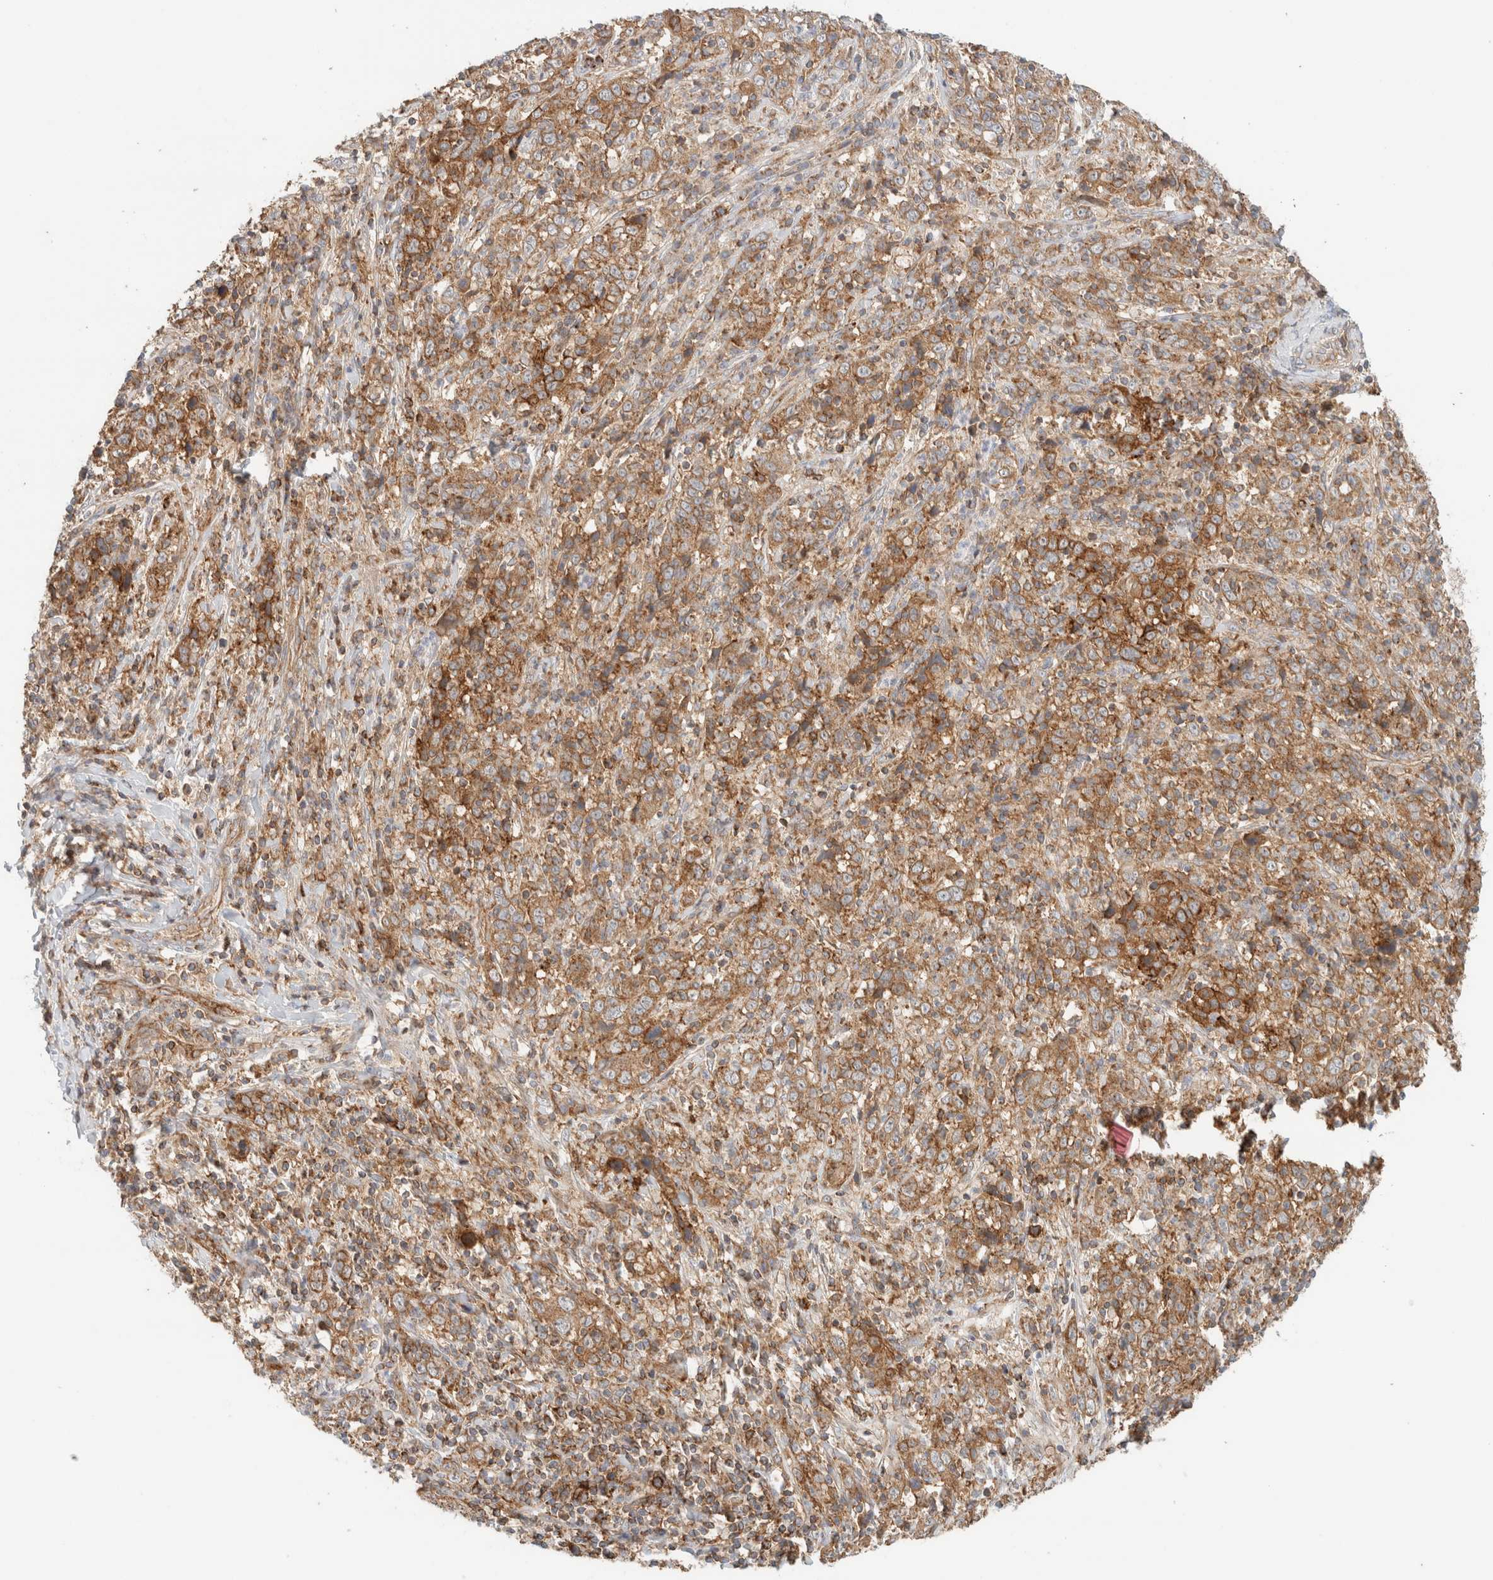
{"staining": {"intensity": "strong", "quantity": "25%-75%", "location": "cytoplasmic/membranous"}, "tissue": "cervical cancer", "cell_type": "Tumor cells", "image_type": "cancer", "snomed": [{"axis": "morphology", "description": "Squamous cell carcinoma, NOS"}, {"axis": "topography", "description": "Cervix"}], "caption": "A histopathology image of human cervical squamous cell carcinoma stained for a protein shows strong cytoplasmic/membranous brown staining in tumor cells.", "gene": "MRM3", "patient": {"sex": "female", "age": 46}}